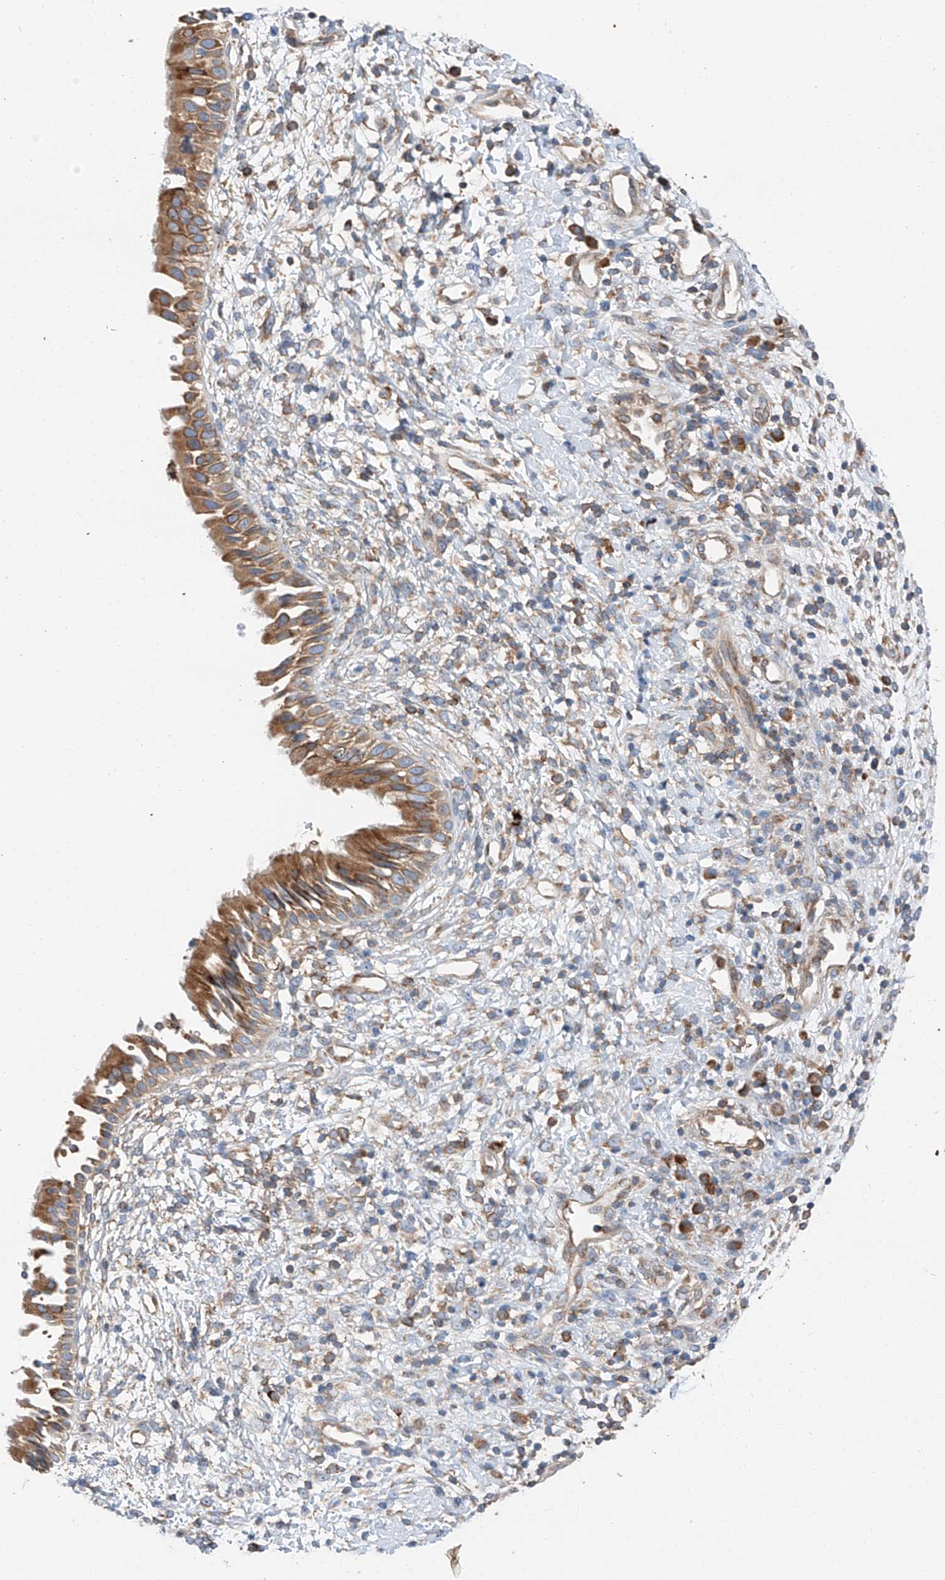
{"staining": {"intensity": "moderate", "quantity": ">75%", "location": "cytoplasmic/membranous"}, "tissue": "nasopharynx", "cell_type": "Respiratory epithelial cells", "image_type": "normal", "snomed": [{"axis": "morphology", "description": "Normal tissue, NOS"}, {"axis": "topography", "description": "Nasopharynx"}], "caption": "A histopathology image of nasopharynx stained for a protein reveals moderate cytoplasmic/membranous brown staining in respiratory epithelial cells. The staining was performed using DAB (3,3'-diaminobenzidine), with brown indicating positive protein expression. Nuclei are stained blue with hematoxylin.", "gene": "ZC3H15", "patient": {"sex": "male", "age": 22}}